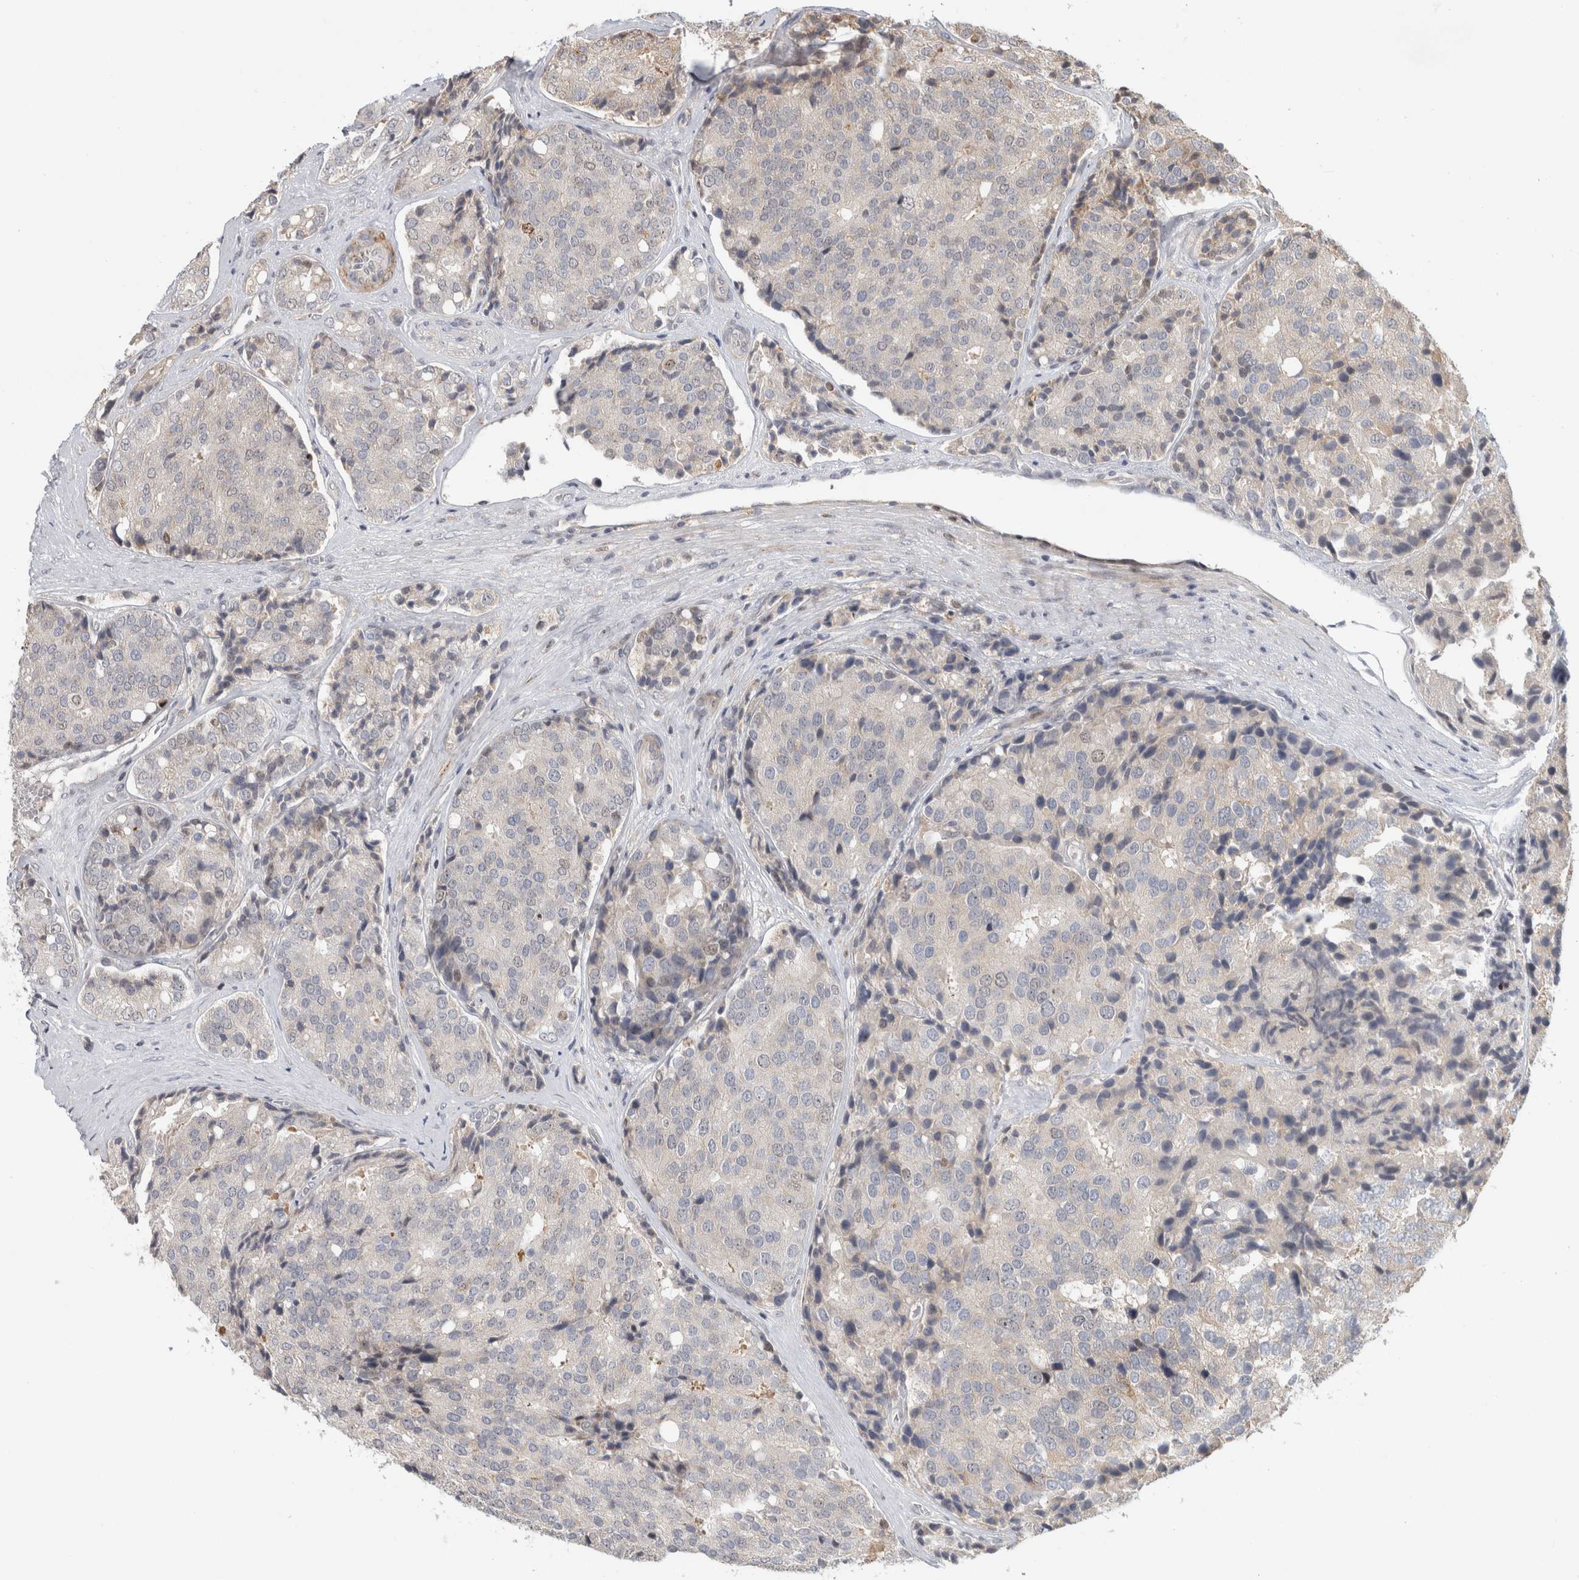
{"staining": {"intensity": "negative", "quantity": "none", "location": "none"}, "tissue": "prostate cancer", "cell_type": "Tumor cells", "image_type": "cancer", "snomed": [{"axis": "morphology", "description": "Adenocarcinoma, High grade"}, {"axis": "topography", "description": "Prostate"}], "caption": "Immunohistochemistry image of human high-grade adenocarcinoma (prostate) stained for a protein (brown), which displays no staining in tumor cells.", "gene": "INSRR", "patient": {"sex": "male", "age": 50}}